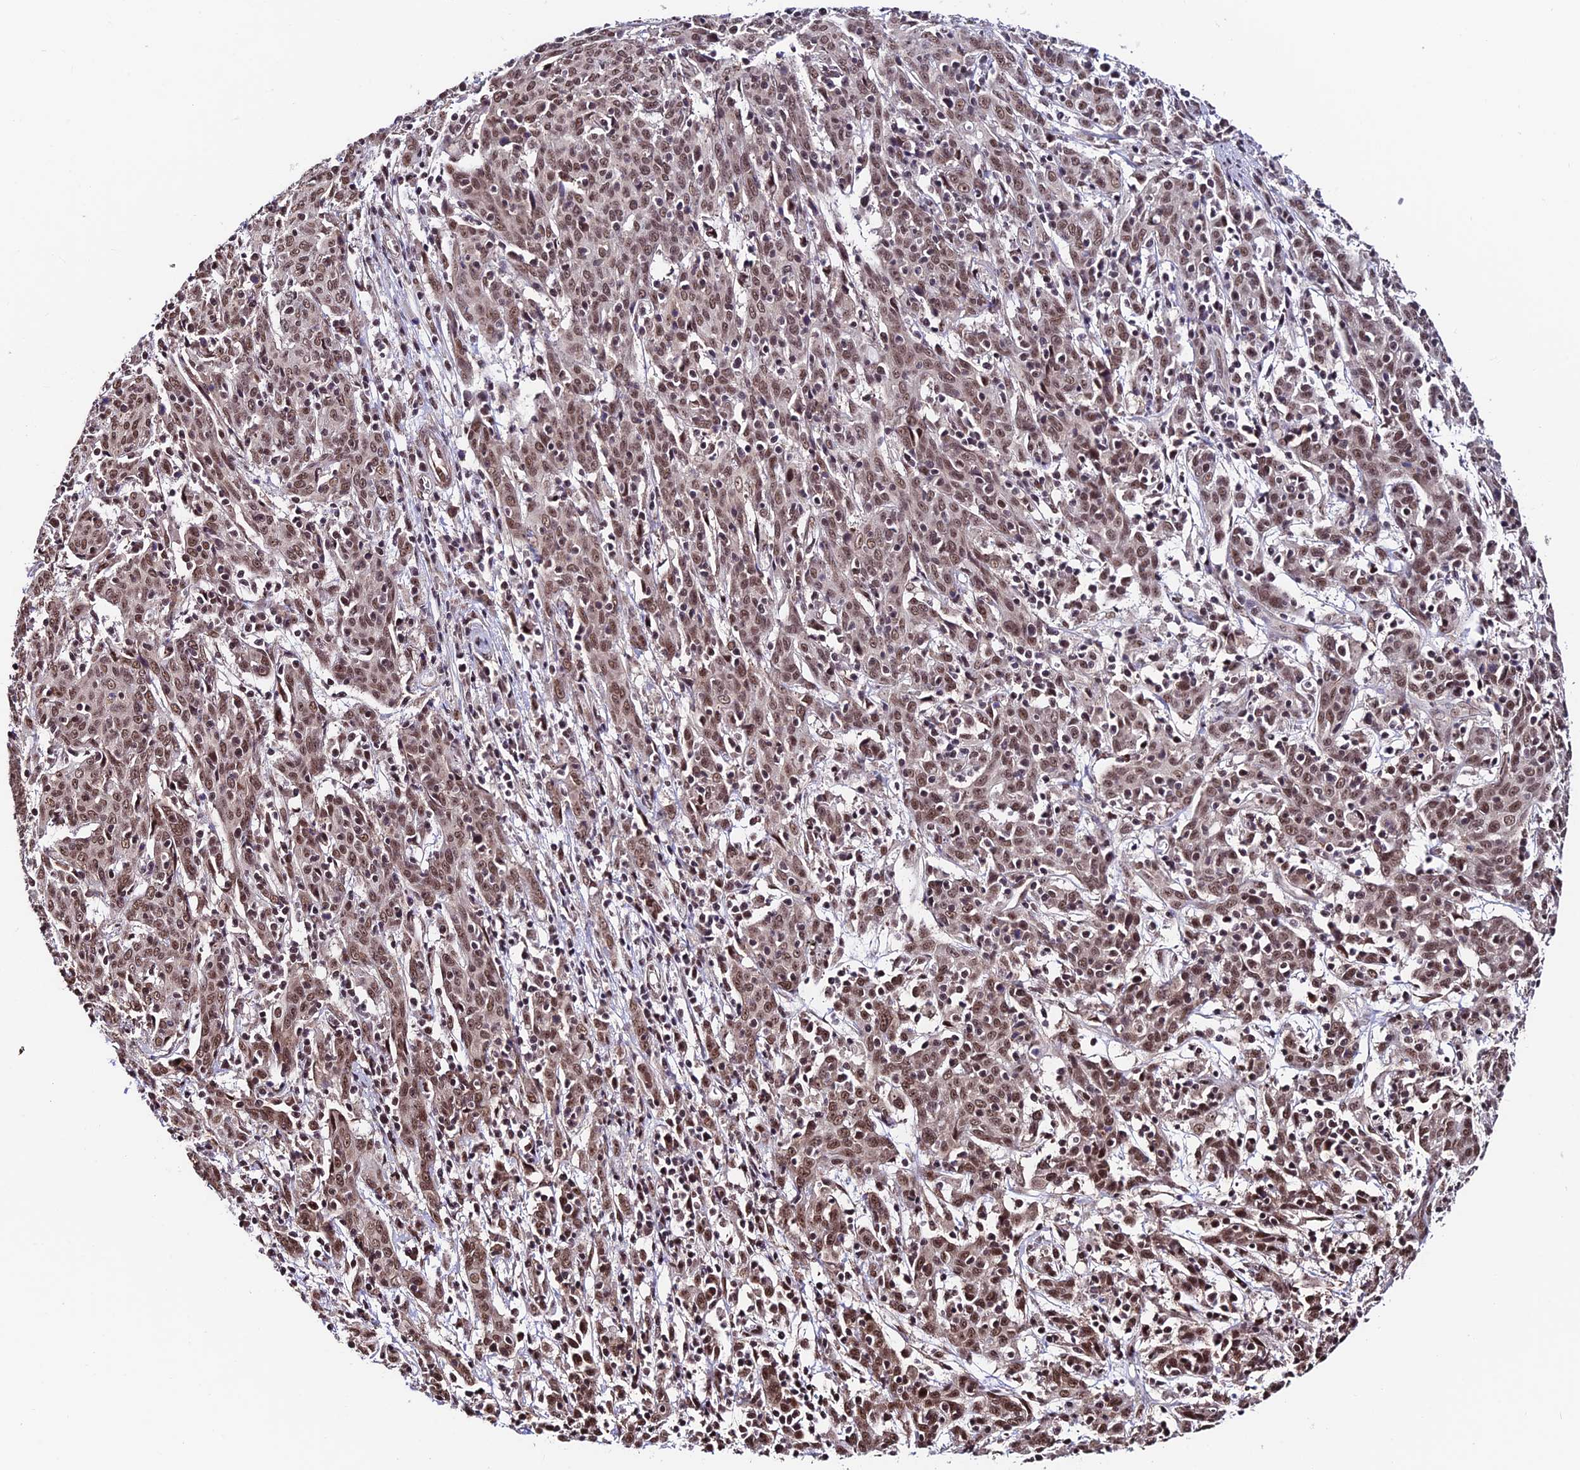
{"staining": {"intensity": "moderate", "quantity": ">75%", "location": "nuclear"}, "tissue": "cervical cancer", "cell_type": "Tumor cells", "image_type": "cancer", "snomed": [{"axis": "morphology", "description": "Squamous cell carcinoma, NOS"}, {"axis": "topography", "description": "Cervix"}], "caption": "Human cervical squamous cell carcinoma stained with a brown dye displays moderate nuclear positive positivity in approximately >75% of tumor cells.", "gene": "RBM42", "patient": {"sex": "female", "age": 67}}